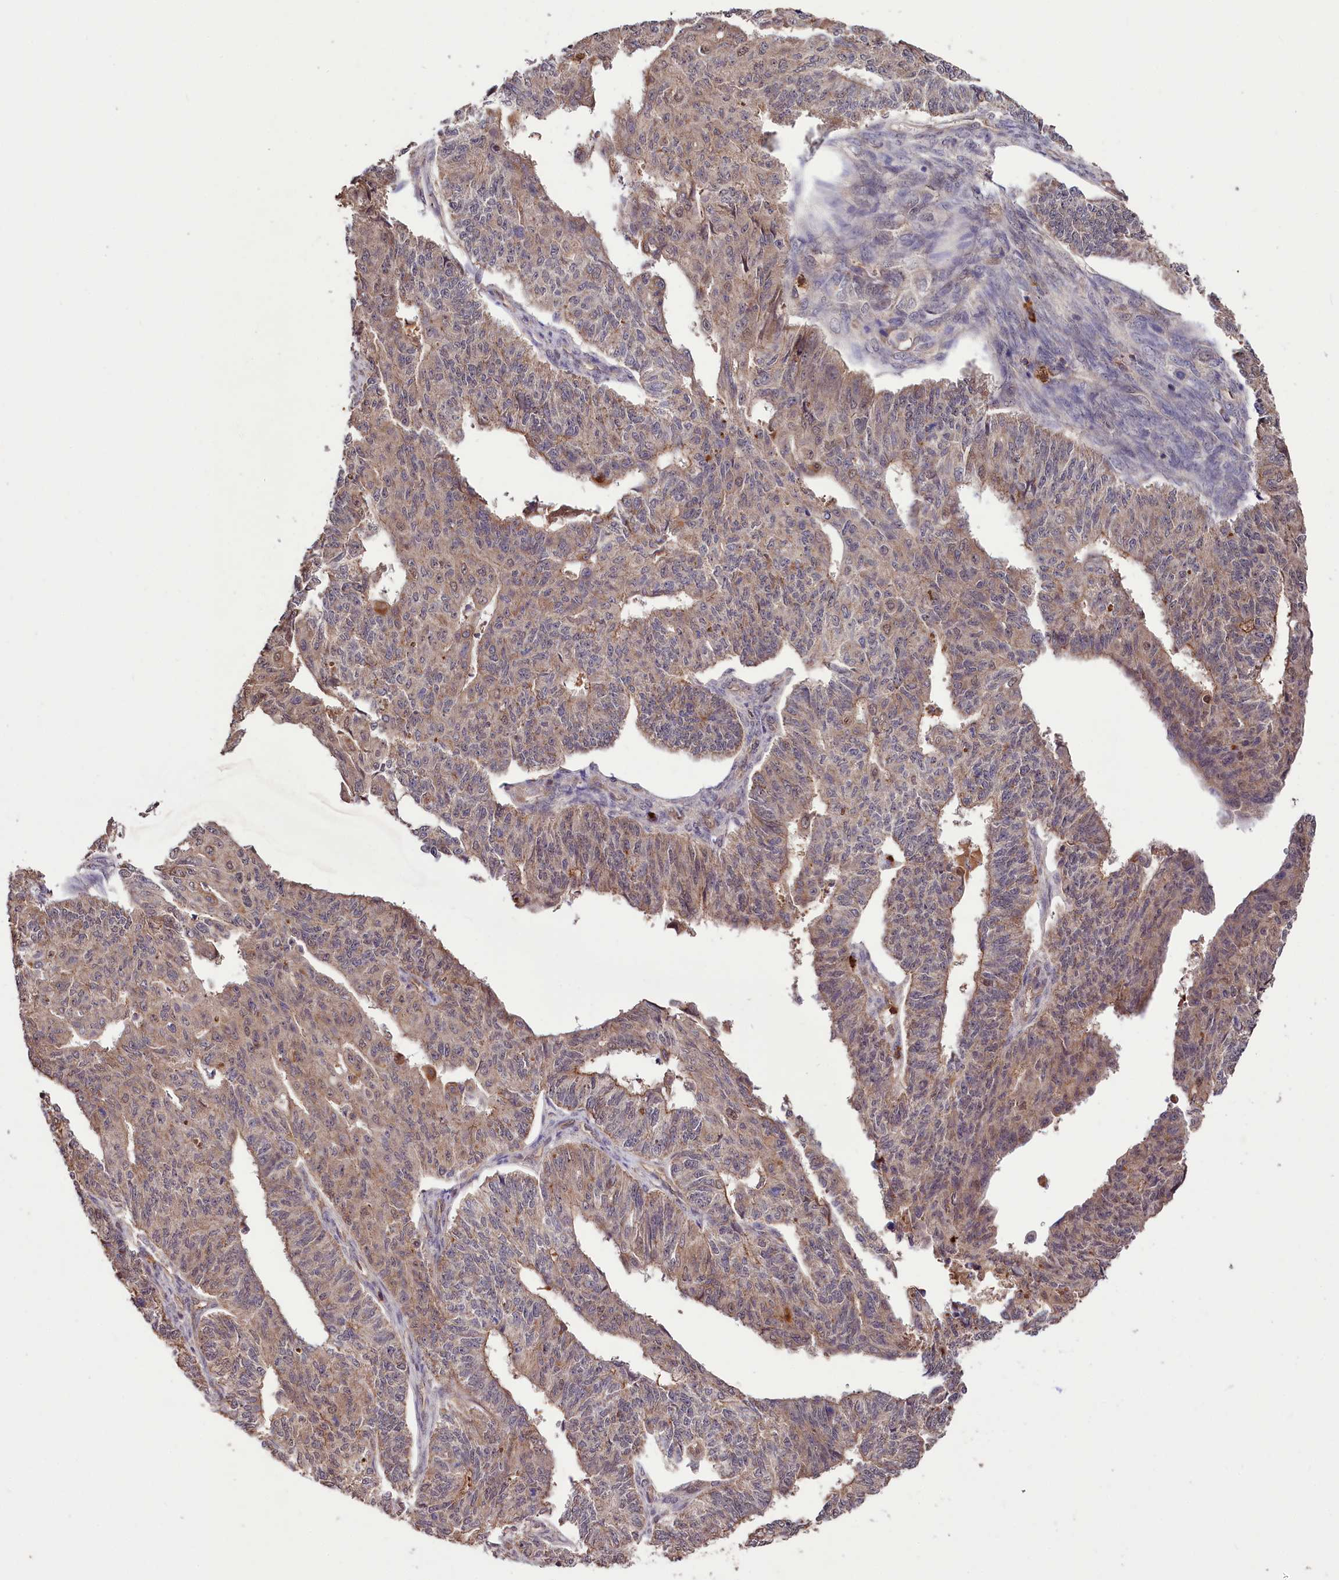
{"staining": {"intensity": "weak", "quantity": "25%-75%", "location": "cytoplasmic/membranous"}, "tissue": "endometrial cancer", "cell_type": "Tumor cells", "image_type": "cancer", "snomed": [{"axis": "morphology", "description": "Adenocarcinoma, NOS"}, {"axis": "topography", "description": "Endometrium"}], "caption": "Tumor cells reveal low levels of weak cytoplasmic/membranous staining in about 25%-75% of cells in adenocarcinoma (endometrial).", "gene": "KLRB1", "patient": {"sex": "female", "age": 32}}